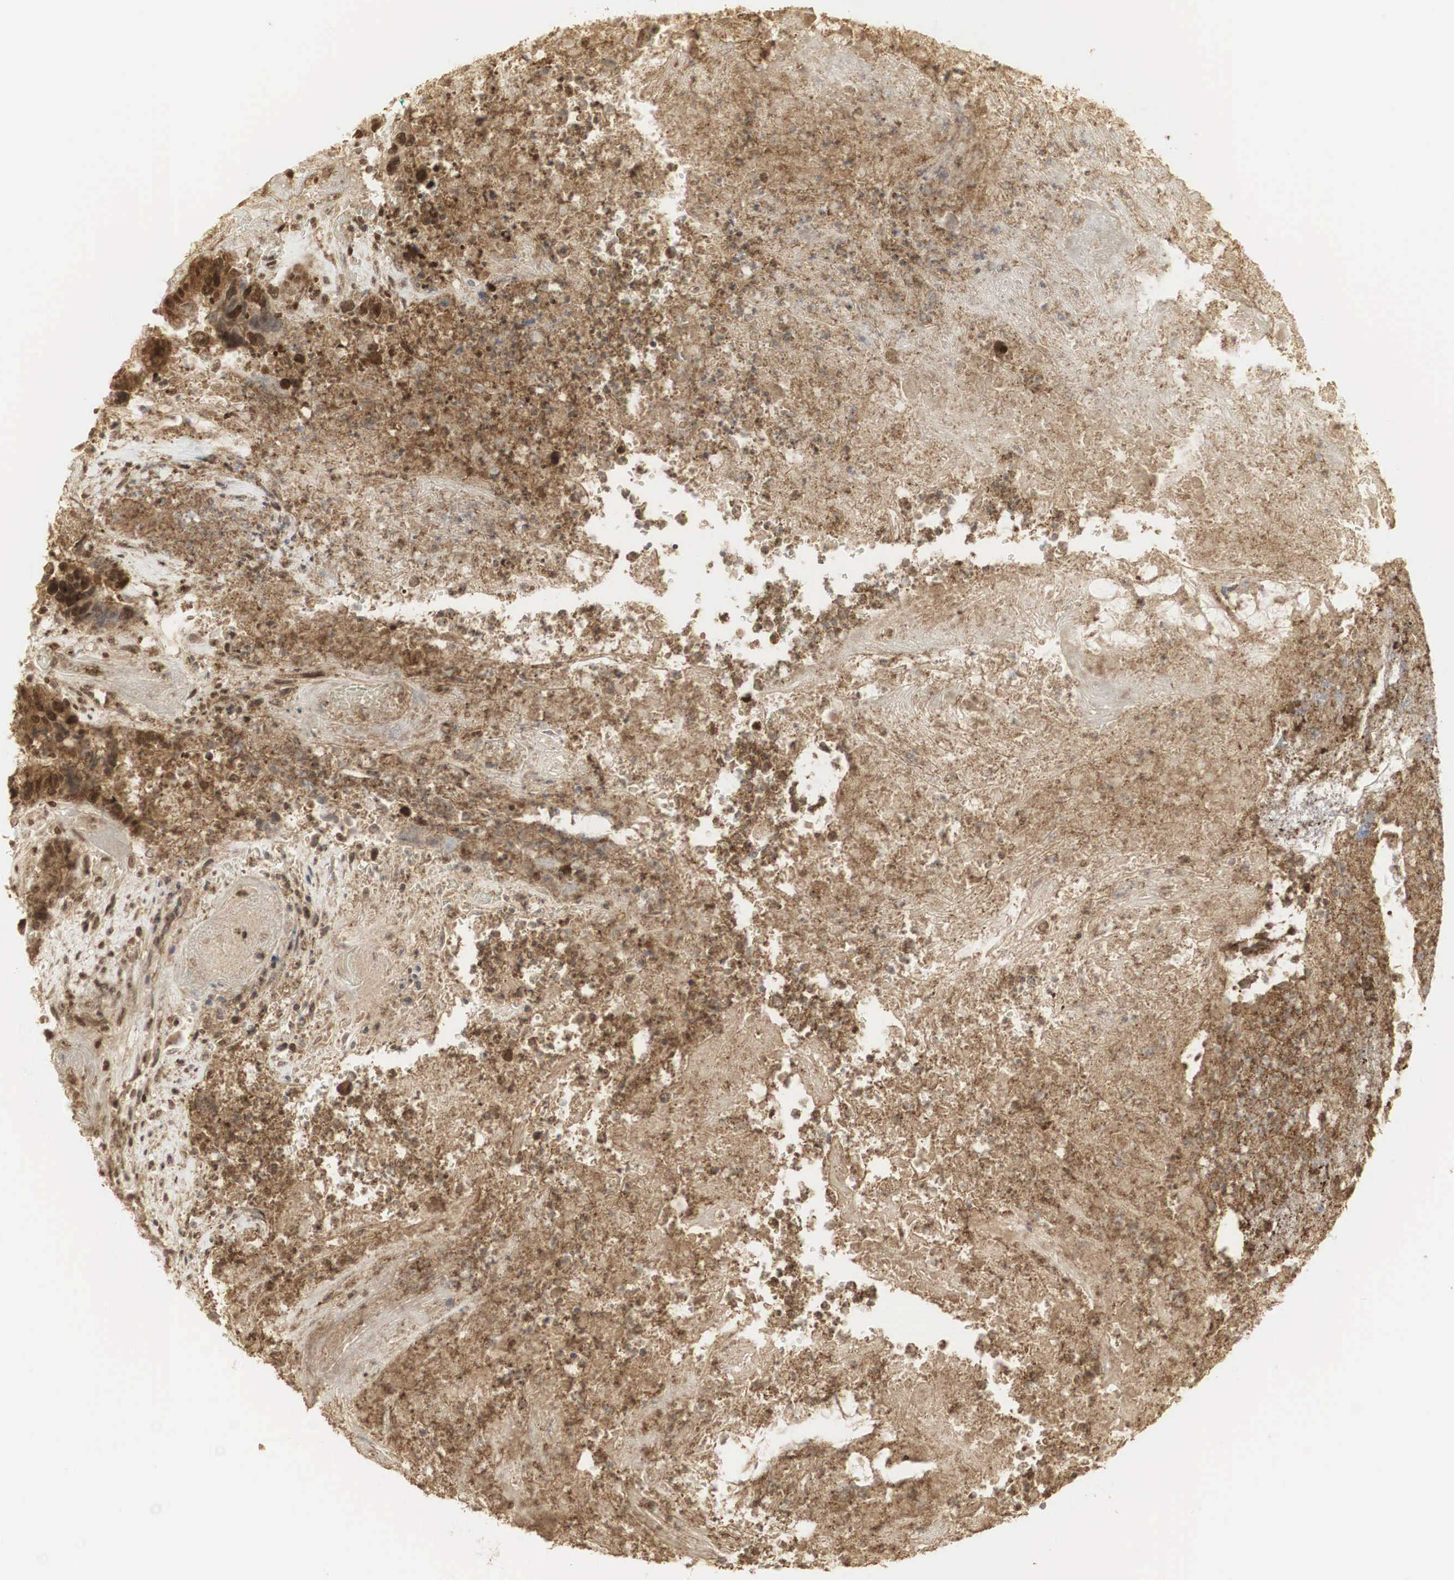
{"staining": {"intensity": "strong", "quantity": ">75%", "location": "cytoplasmic/membranous,nuclear"}, "tissue": "colorectal cancer", "cell_type": "Tumor cells", "image_type": "cancer", "snomed": [{"axis": "morphology", "description": "Adenocarcinoma, NOS"}, {"axis": "topography", "description": "Rectum"}], "caption": "DAB (3,3'-diaminobenzidine) immunohistochemical staining of colorectal cancer (adenocarcinoma) demonstrates strong cytoplasmic/membranous and nuclear protein positivity in about >75% of tumor cells.", "gene": "RNF113A", "patient": {"sex": "female", "age": 65}}